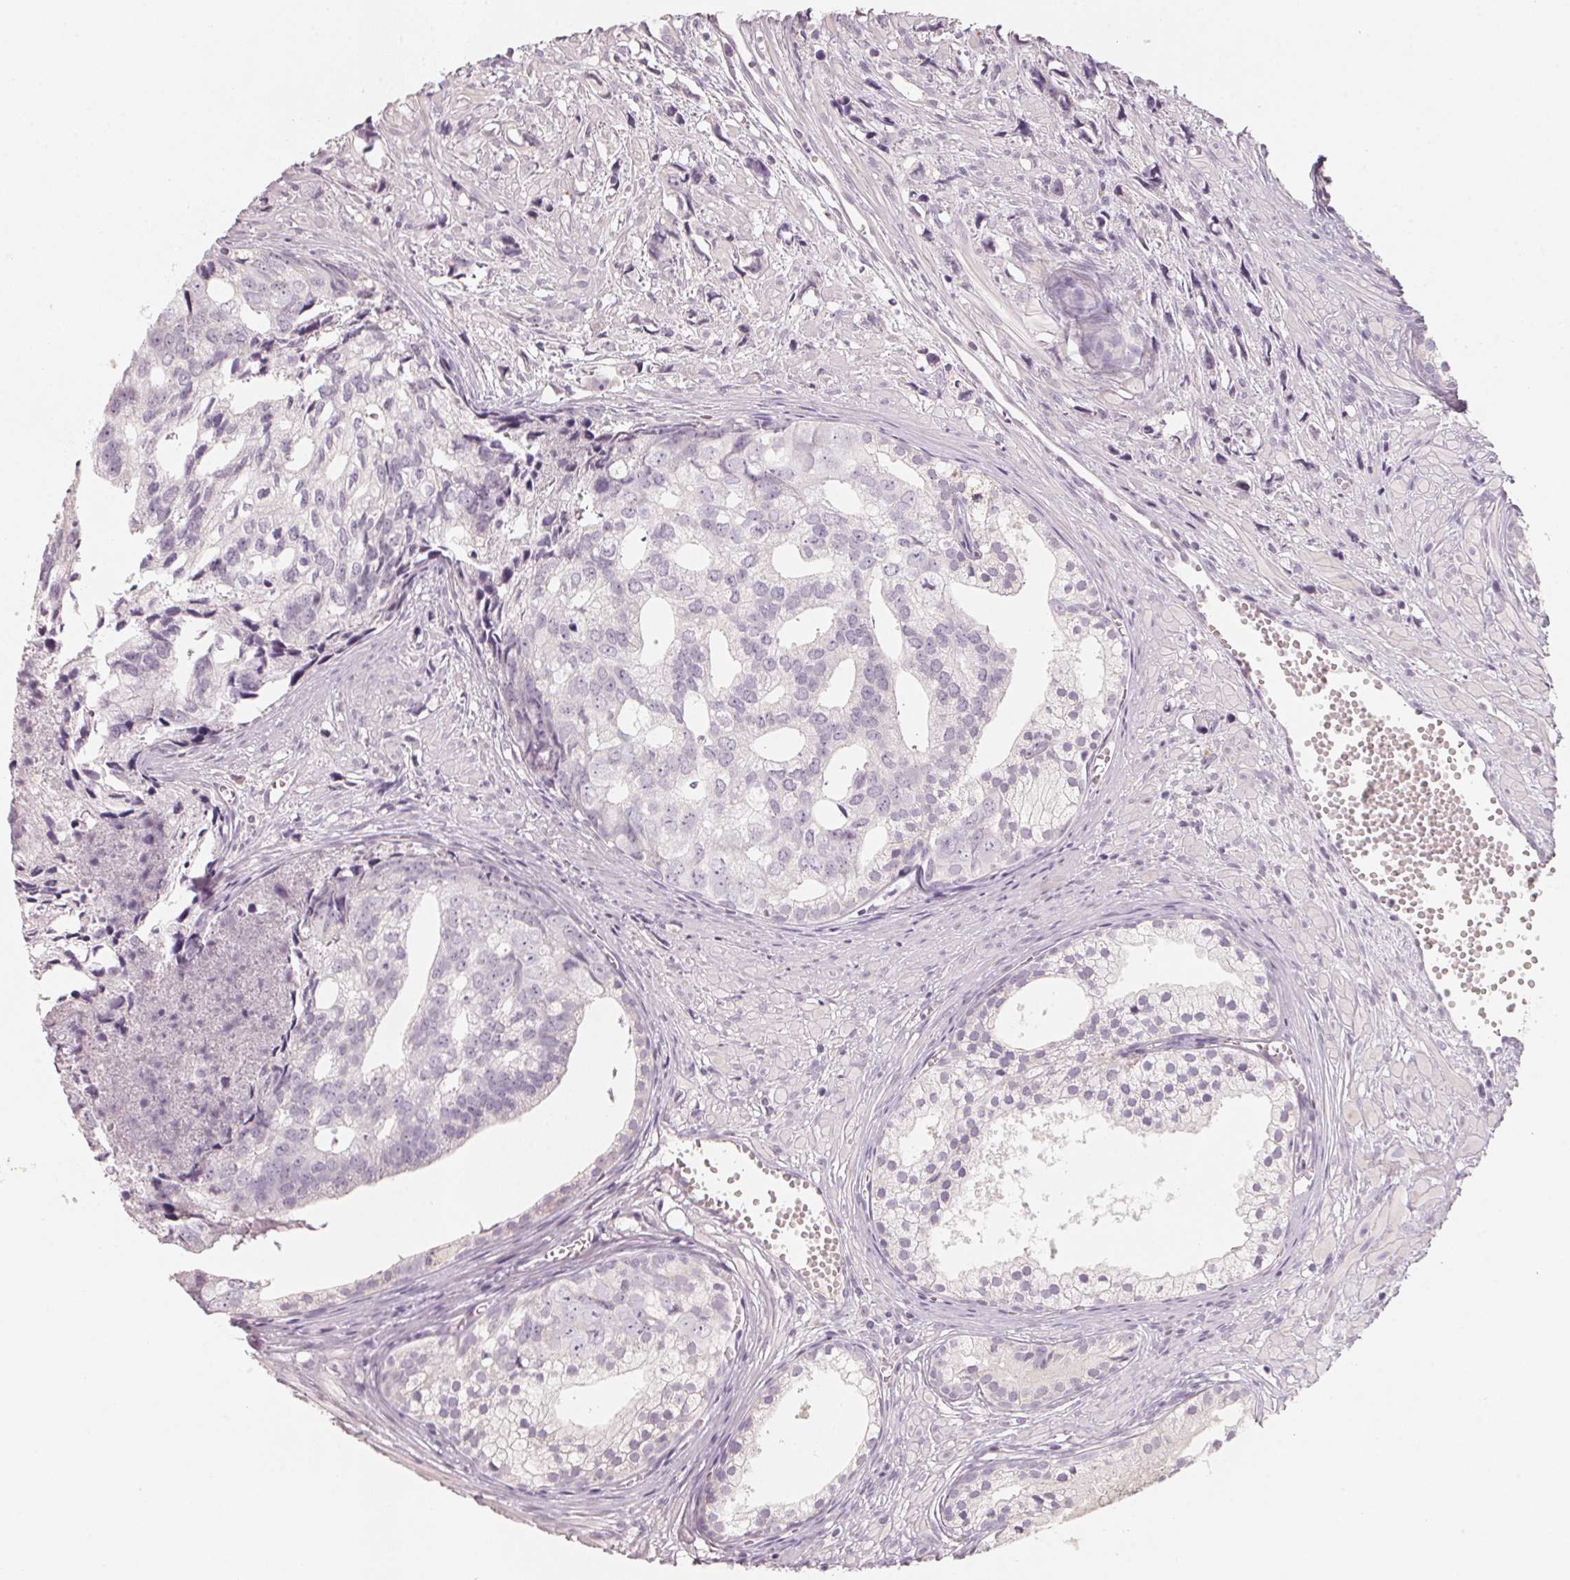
{"staining": {"intensity": "negative", "quantity": "none", "location": "none"}, "tissue": "prostate cancer", "cell_type": "Tumor cells", "image_type": "cancer", "snomed": [{"axis": "morphology", "description": "Adenocarcinoma, High grade"}, {"axis": "topography", "description": "Prostate"}], "caption": "Tumor cells show no significant positivity in prostate high-grade adenocarcinoma.", "gene": "TREH", "patient": {"sex": "male", "age": 58}}